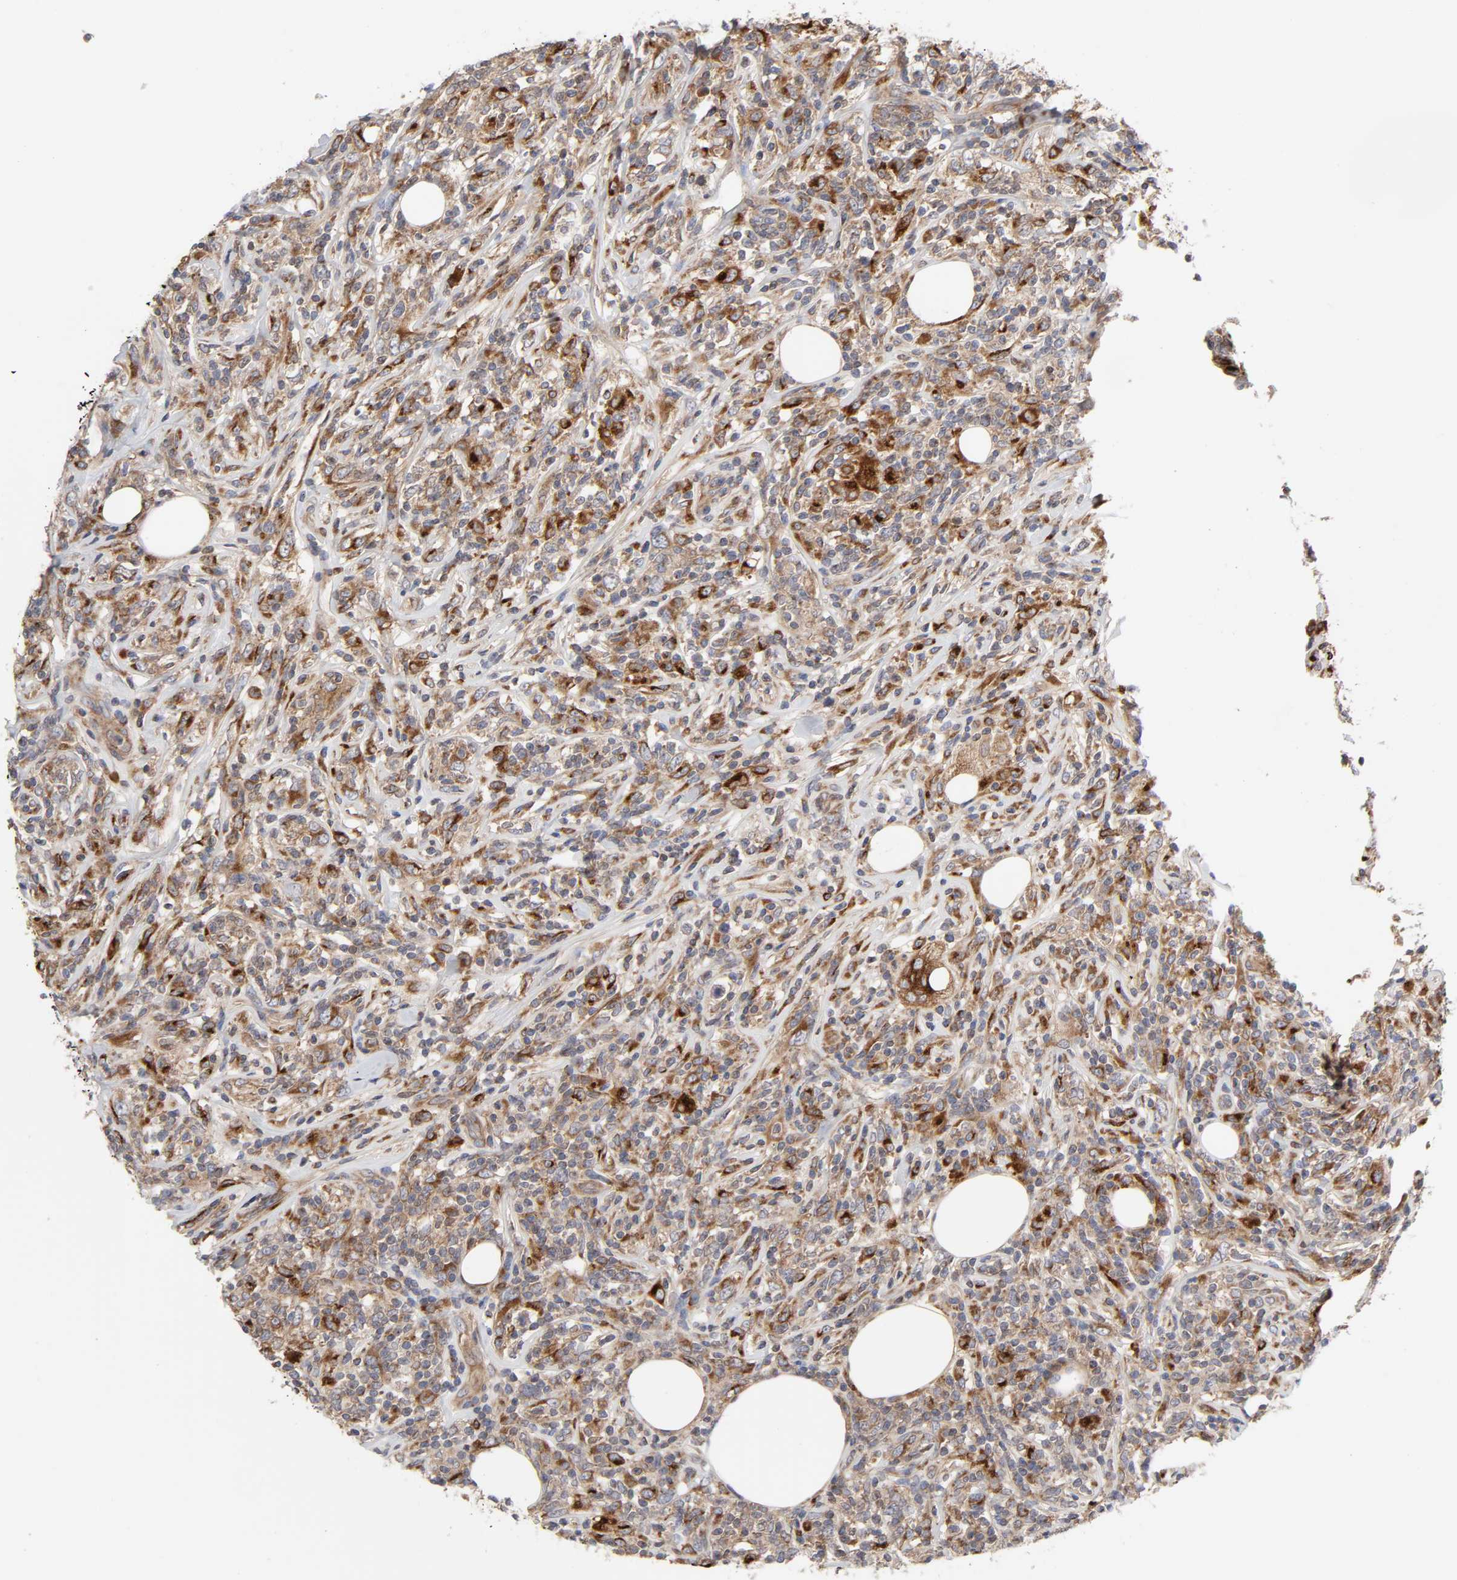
{"staining": {"intensity": "moderate", "quantity": ">75%", "location": "cytoplasmic/membranous"}, "tissue": "lymphoma", "cell_type": "Tumor cells", "image_type": "cancer", "snomed": [{"axis": "morphology", "description": "Malignant lymphoma, non-Hodgkin's type, High grade"}, {"axis": "topography", "description": "Lymph node"}], "caption": "Moderate cytoplasmic/membranous positivity for a protein is identified in approximately >75% of tumor cells of lymphoma using immunohistochemistry (IHC).", "gene": "GNPTG", "patient": {"sex": "female", "age": 84}}